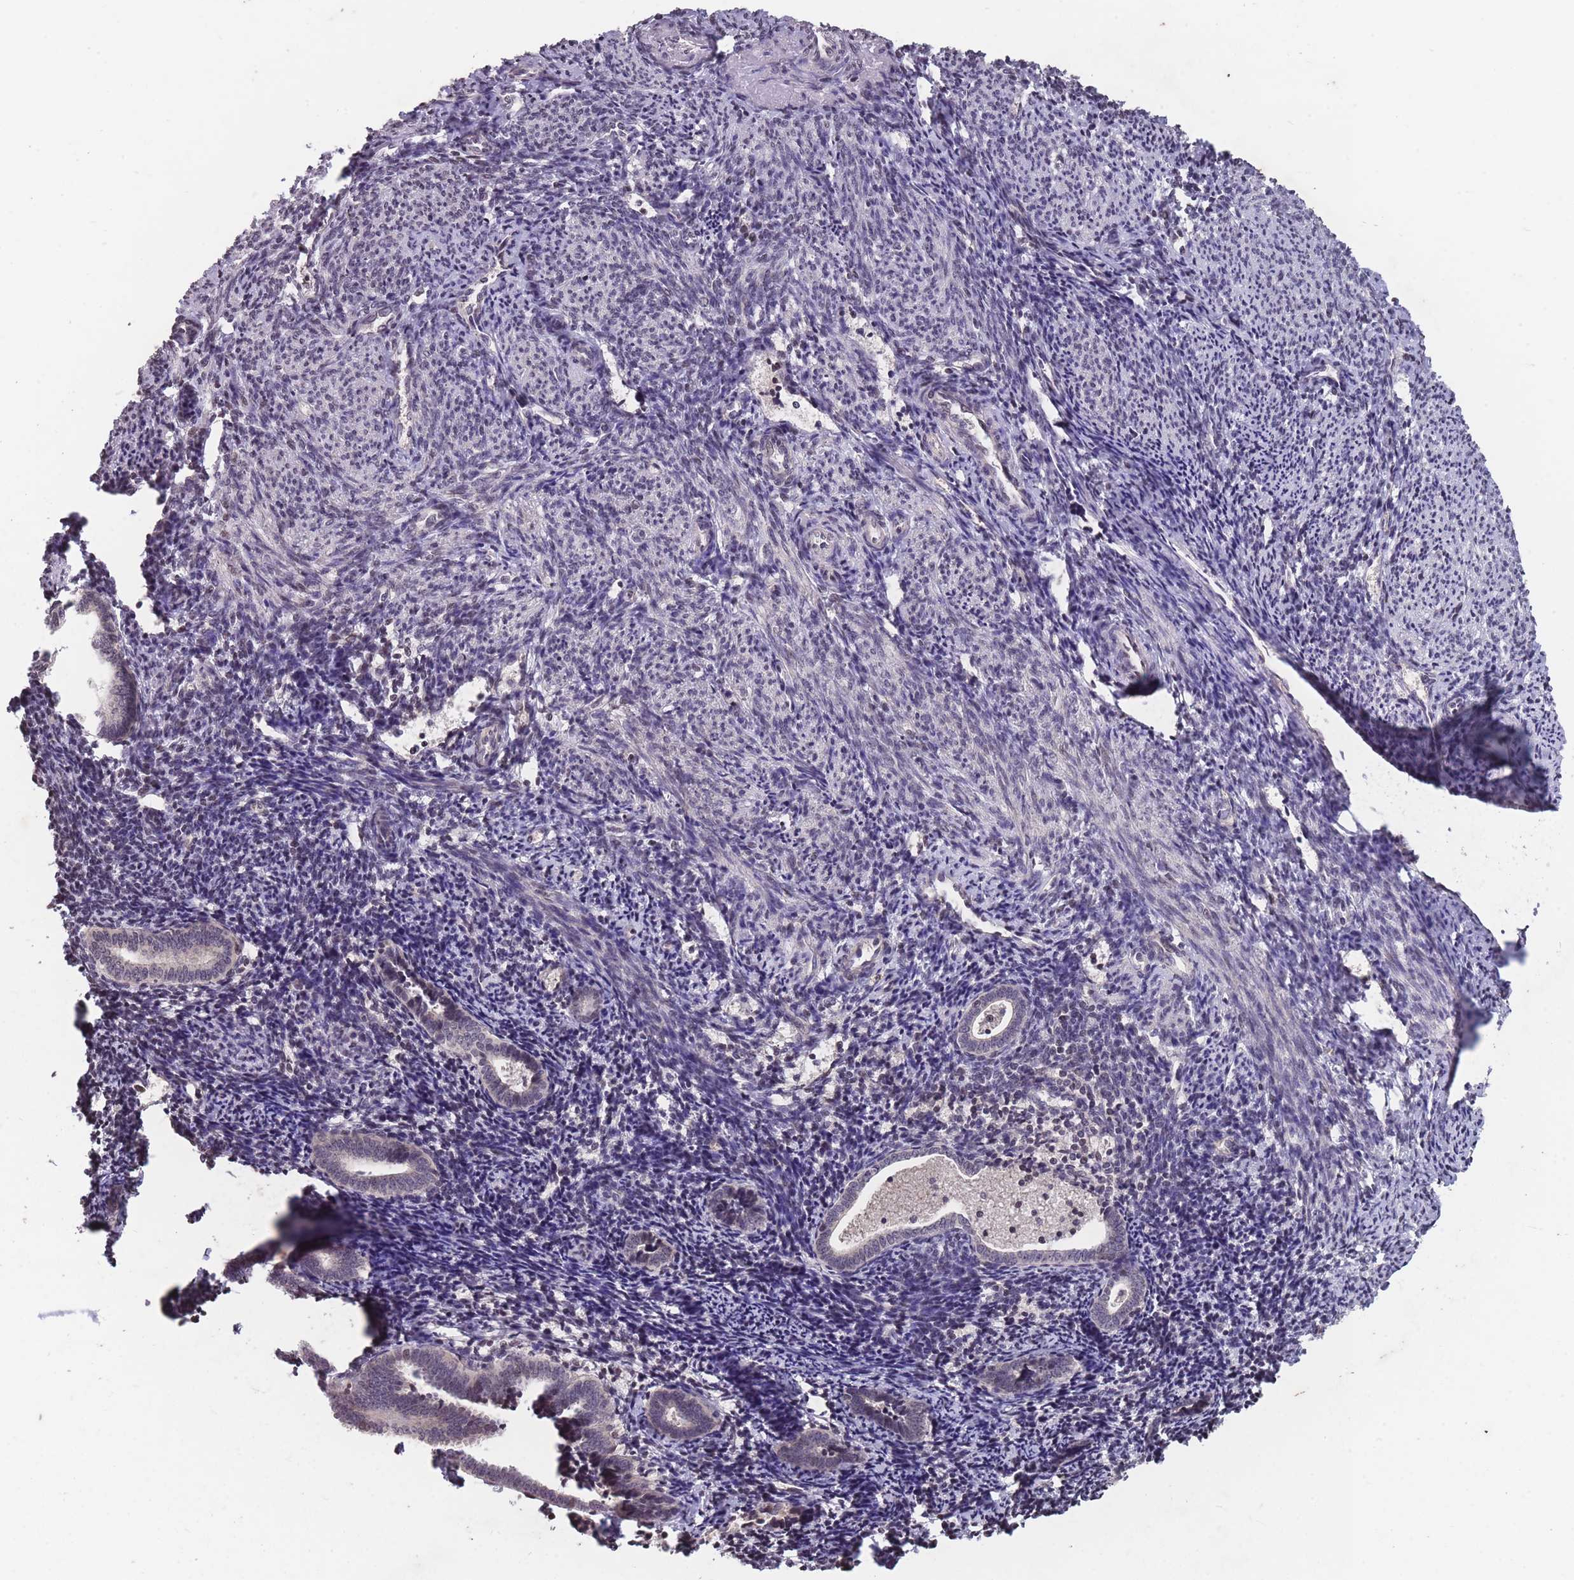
{"staining": {"intensity": "negative", "quantity": "none", "location": "none"}, "tissue": "endometrium", "cell_type": "Cells in endometrial stroma", "image_type": "normal", "snomed": [{"axis": "morphology", "description": "Normal tissue, NOS"}, {"axis": "topography", "description": "Endometrium"}], "caption": "Image shows no significant protein expression in cells in endometrial stroma of benign endometrium.", "gene": "GGT5", "patient": {"sex": "female", "age": 54}}